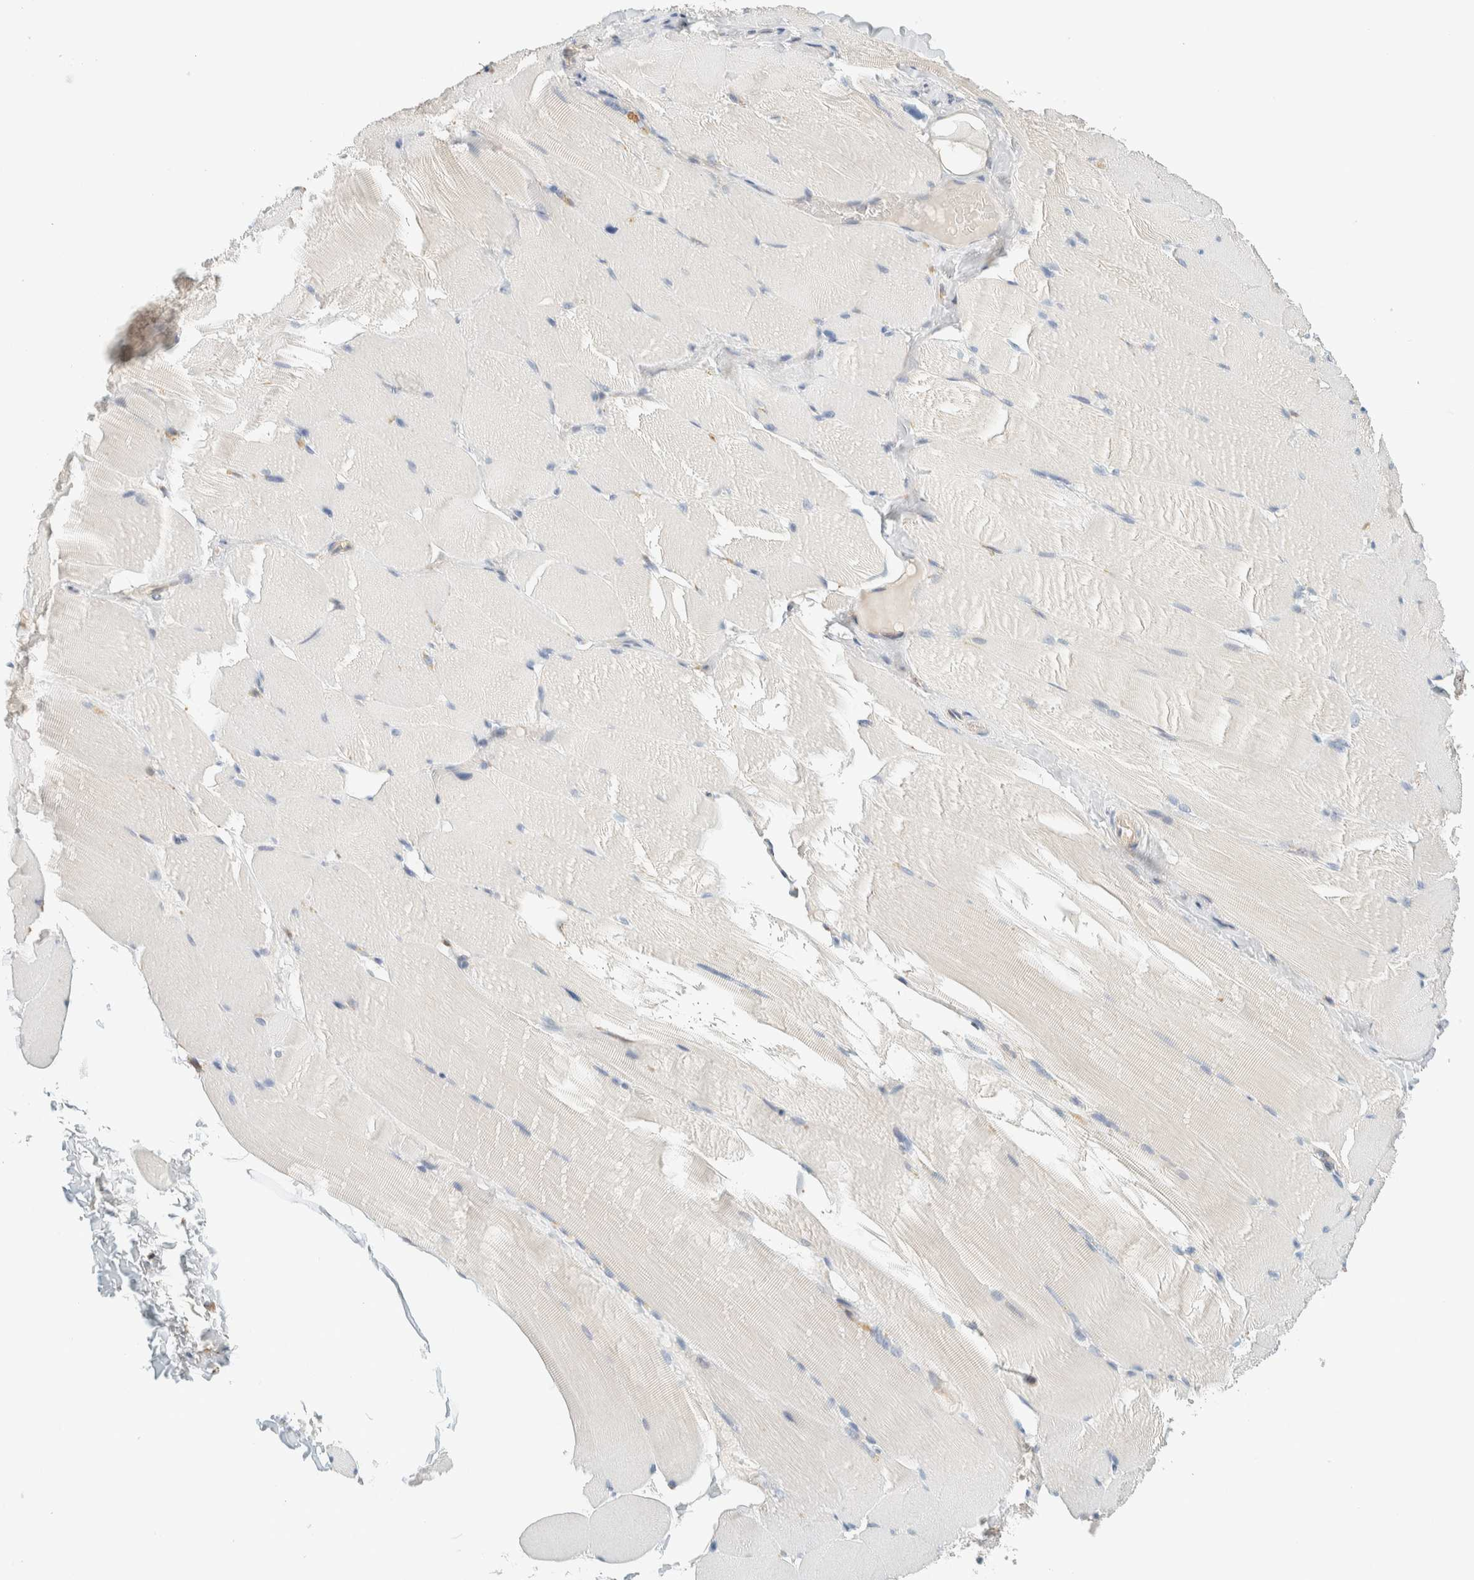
{"staining": {"intensity": "negative", "quantity": "none", "location": "none"}, "tissue": "skeletal muscle", "cell_type": "Myocytes", "image_type": "normal", "snomed": [{"axis": "morphology", "description": "Normal tissue, NOS"}, {"axis": "topography", "description": "Skin"}, {"axis": "topography", "description": "Skeletal muscle"}], "caption": "A high-resolution micrograph shows immunohistochemistry staining of normal skeletal muscle, which reveals no significant positivity in myocytes.", "gene": "SUMF2", "patient": {"sex": "male", "age": 83}}